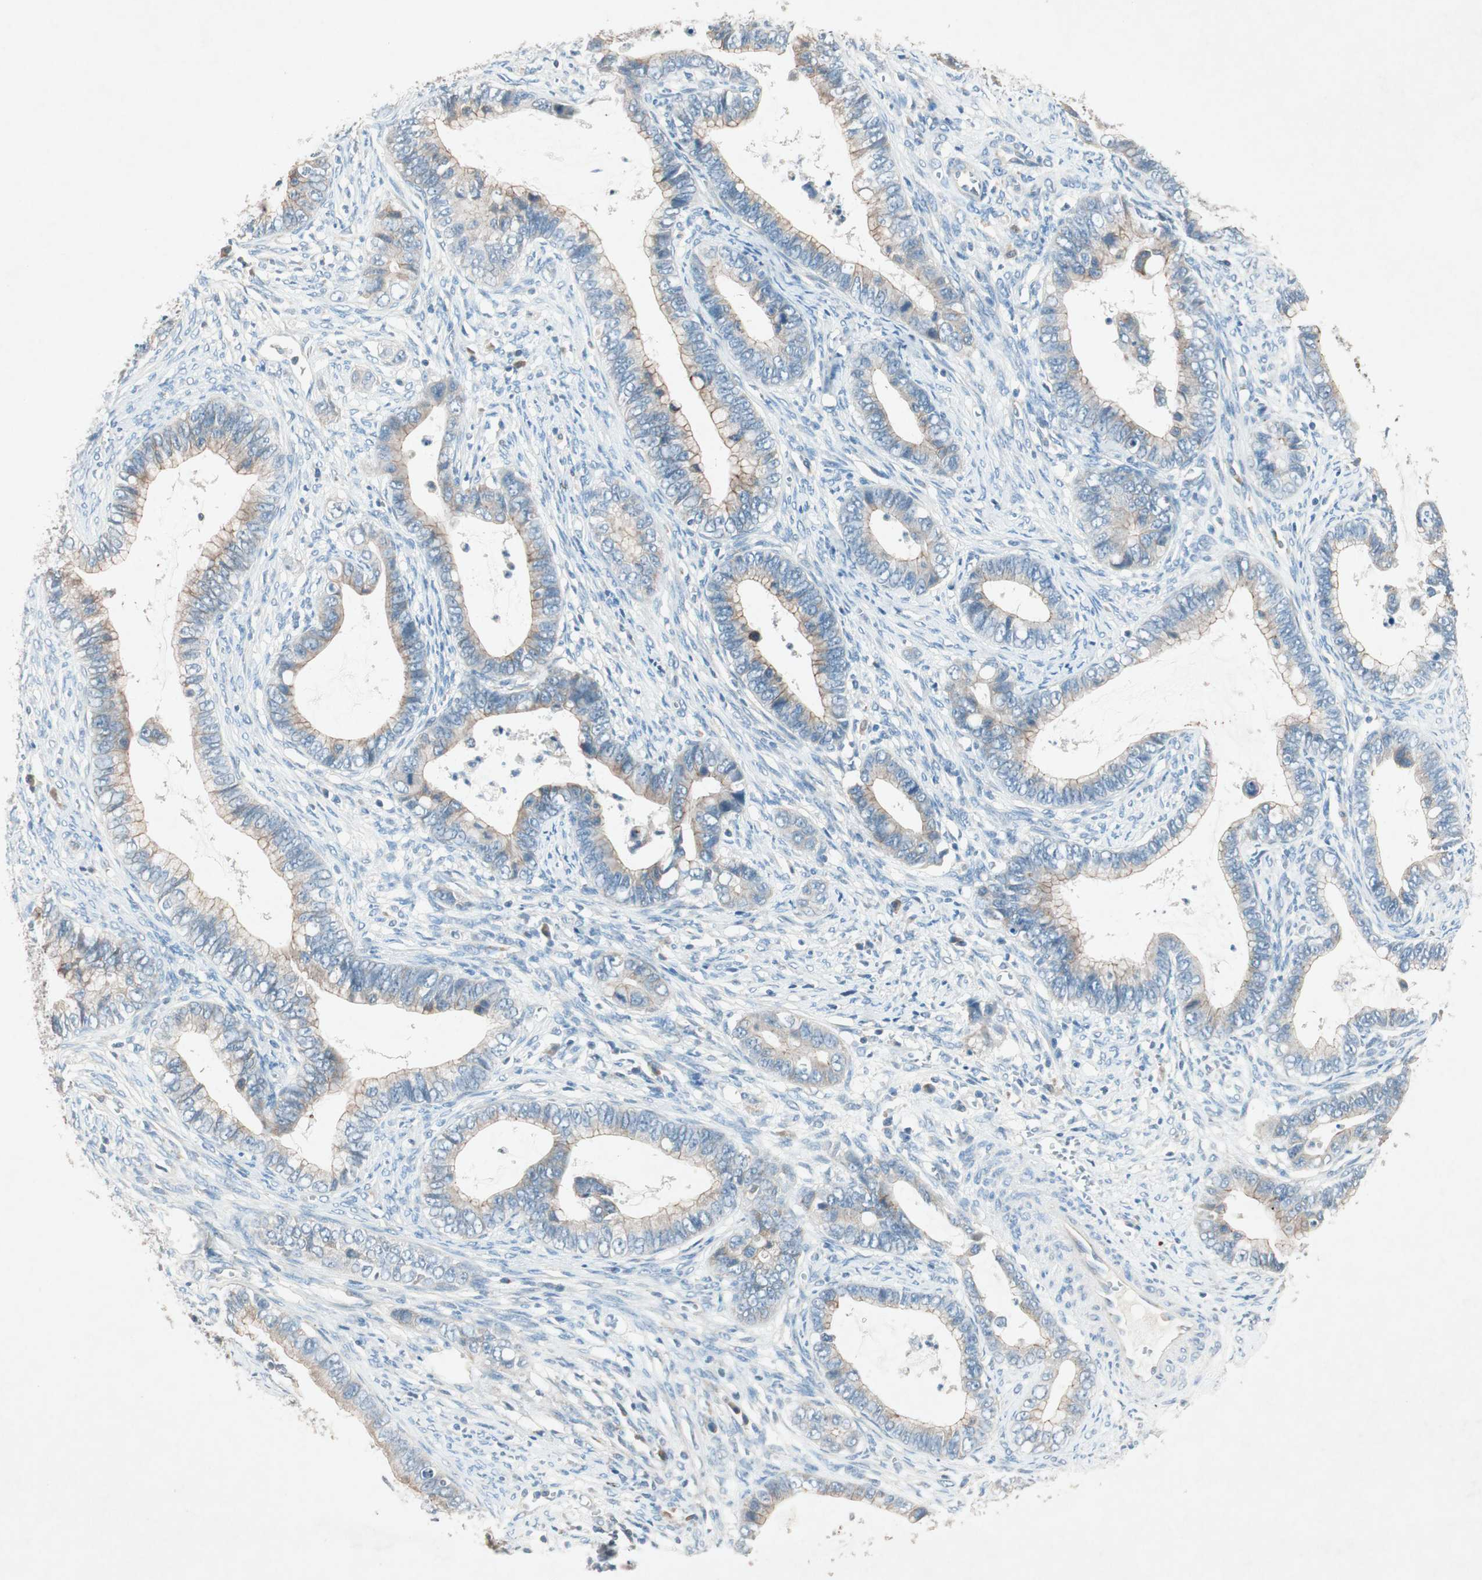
{"staining": {"intensity": "weak", "quantity": "25%-75%", "location": "cytoplasmic/membranous"}, "tissue": "cervical cancer", "cell_type": "Tumor cells", "image_type": "cancer", "snomed": [{"axis": "morphology", "description": "Adenocarcinoma, NOS"}, {"axis": "topography", "description": "Cervix"}], "caption": "A histopathology image showing weak cytoplasmic/membranous staining in about 25%-75% of tumor cells in cervical adenocarcinoma, as visualized by brown immunohistochemical staining.", "gene": "NKAIN1", "patient": {"sex": "female", "age": 44}}